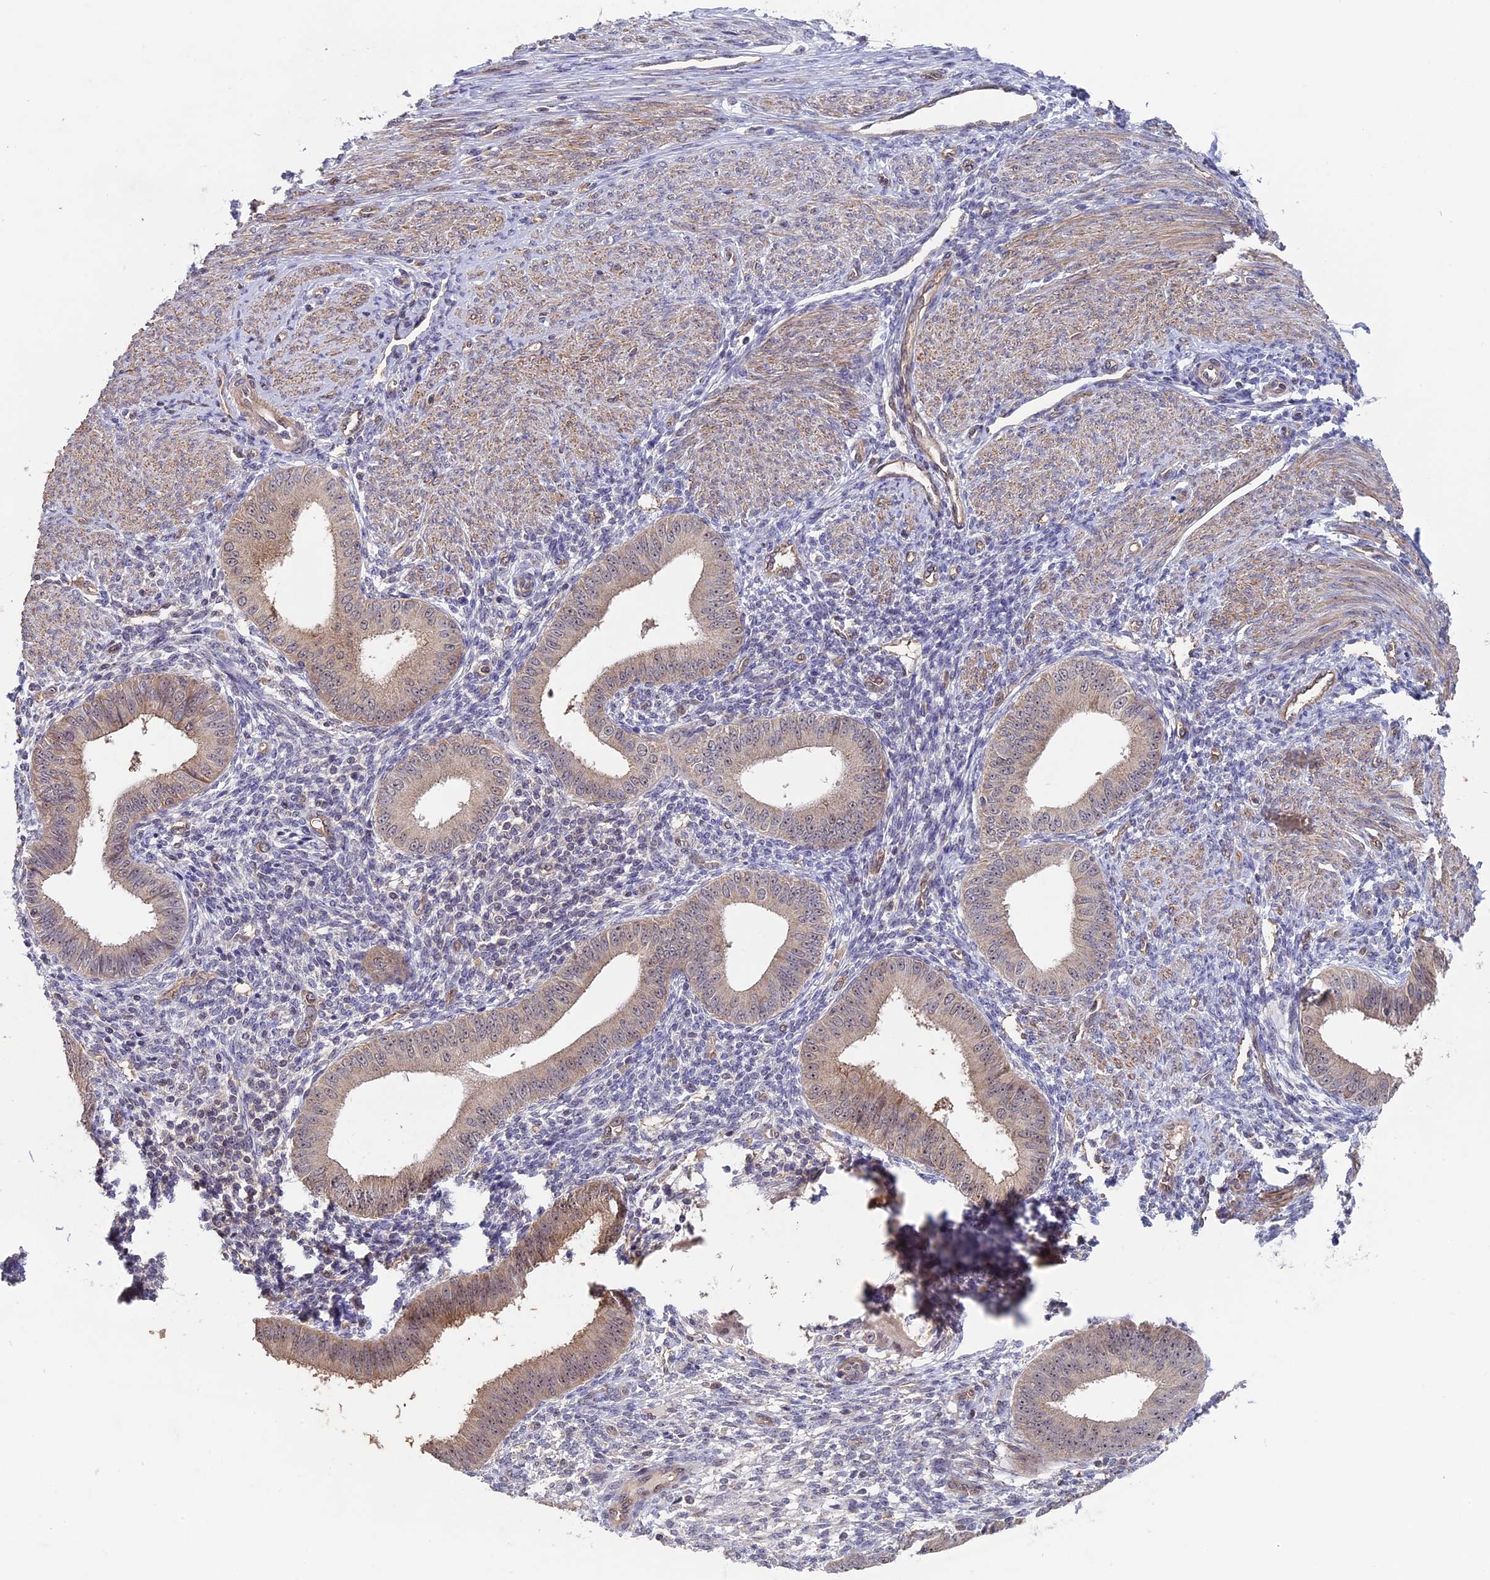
{"staining": {"intensity": "negative", "quantity": "none", "location": "none"}, "tissue": "endometrium", "cell_type": "Cells in endometrial stroma", "image_type": "normal", "snomed": [{"axis": "morphology", "description": "Normal tissue, NOS"}, {"axis": "topography", "description": "Uterus"}, {"axis": "topography", "description": "Endometrium"}], "caption": "Histopathology image shows no protein expression in cells in endometrial stroma of normal endometrium. (Immunohistochemistry (ihc), brightfield microscopy, high magnification).", "gene": "FAM98C", "patient": {"sex": "female", "age": 48}}